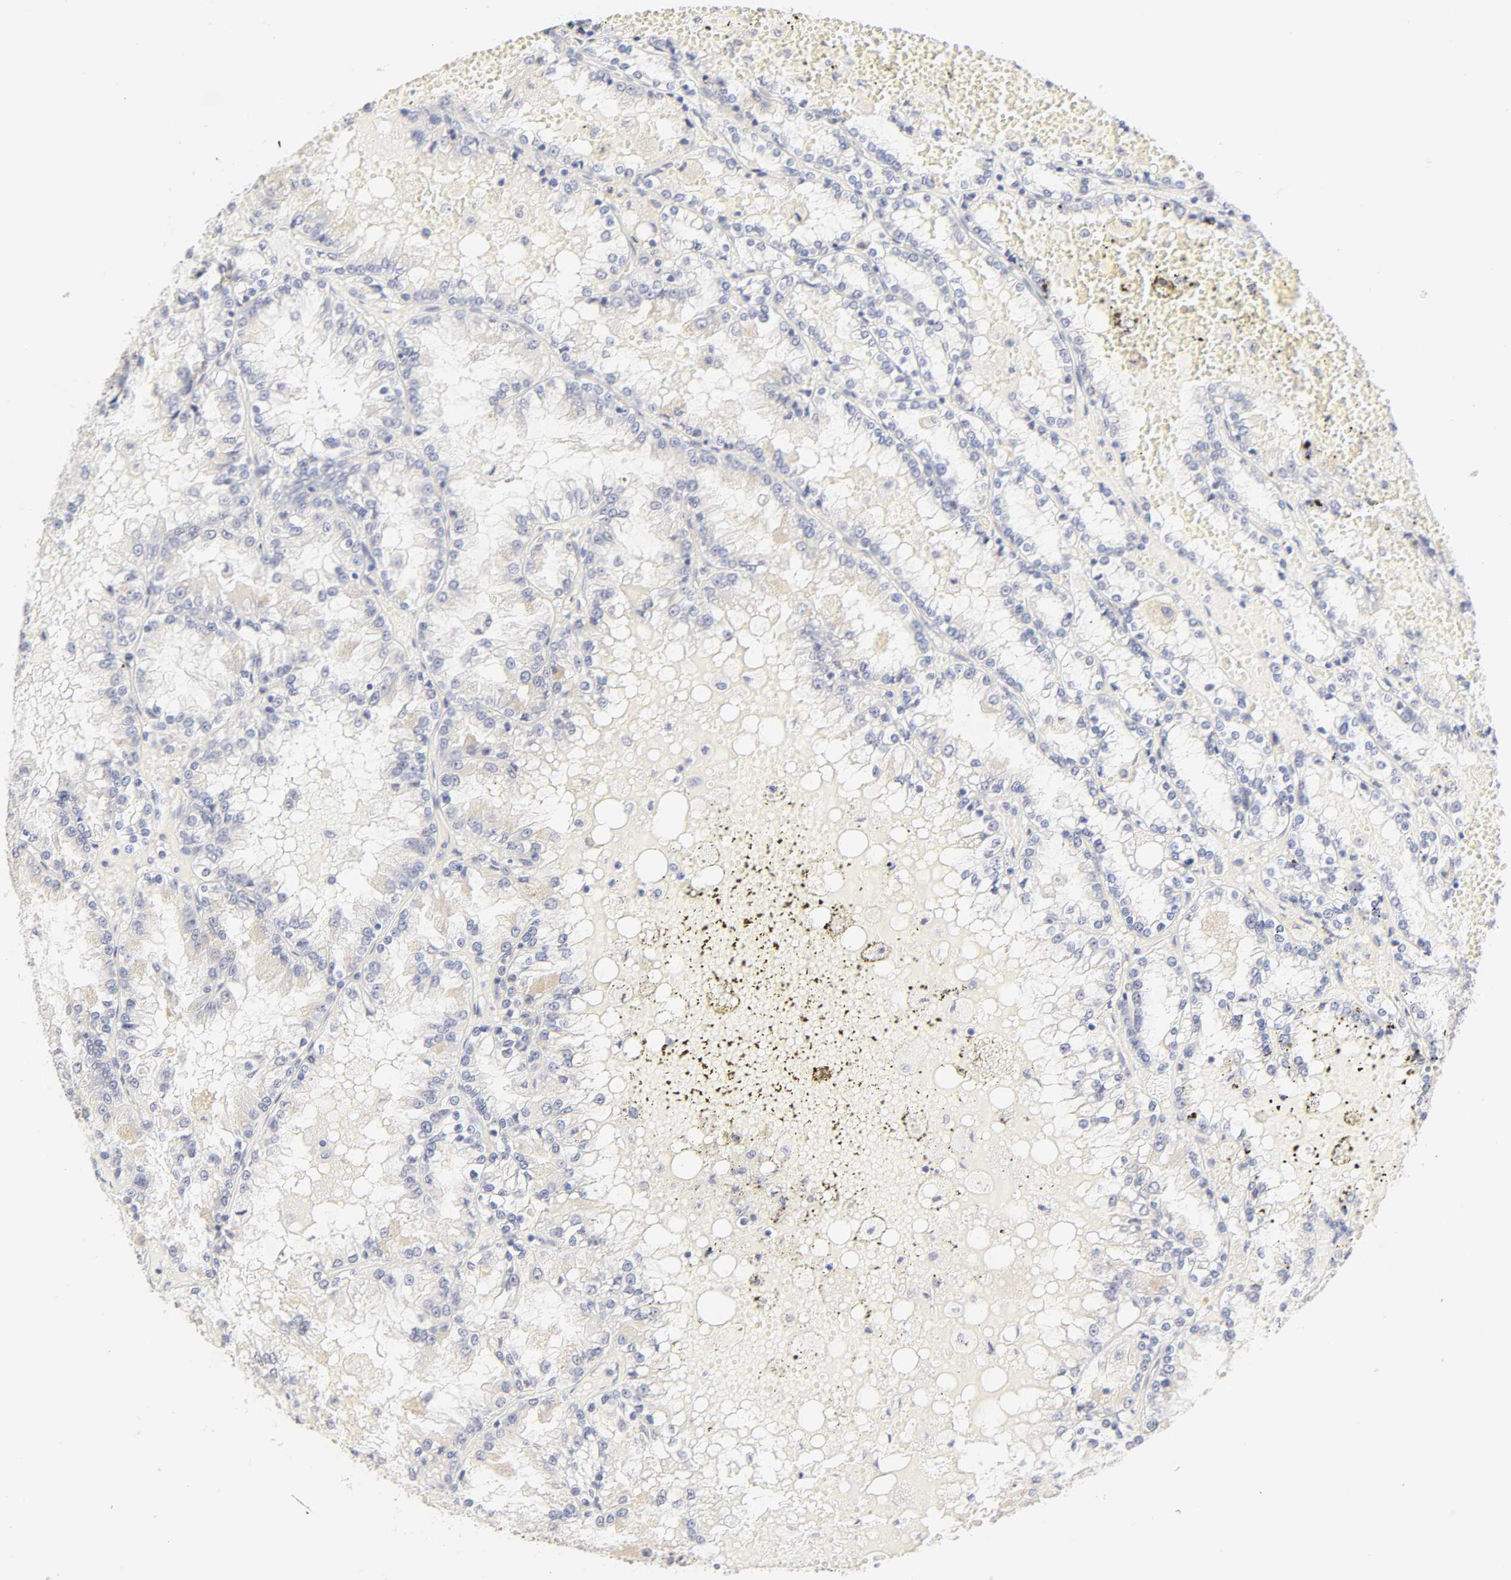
{"staining": {"intensity": "weak", "quantity": "25%-75%", "location": "cytoplasmic/membranous"}, "tissue": "renal cancer", "cell_type": "Tumor cells", "image_type": "cancer", "snomed": [{"axis": "morphology", "description": "Adenocarcinoma, NOS"}, {"axis": "topography", "description": "Kidney"}], "caption": "Immunohistochemistry (IHC) staining of renal cancer (adenocarcinoma), which shows low levels of weak cytoplasmic/membranous staining in about 25%-75% of tumor cells indicating weak cytoplasmic/membranous protein staining. The staining was performed using DAB (3,3'-diaminobenzidine) (brown) for protein detection and nuclei were counterstained in hematoxylin (blue).", "gene": "CYP4B1", "patient": {"sex": "female", "age": 56}}